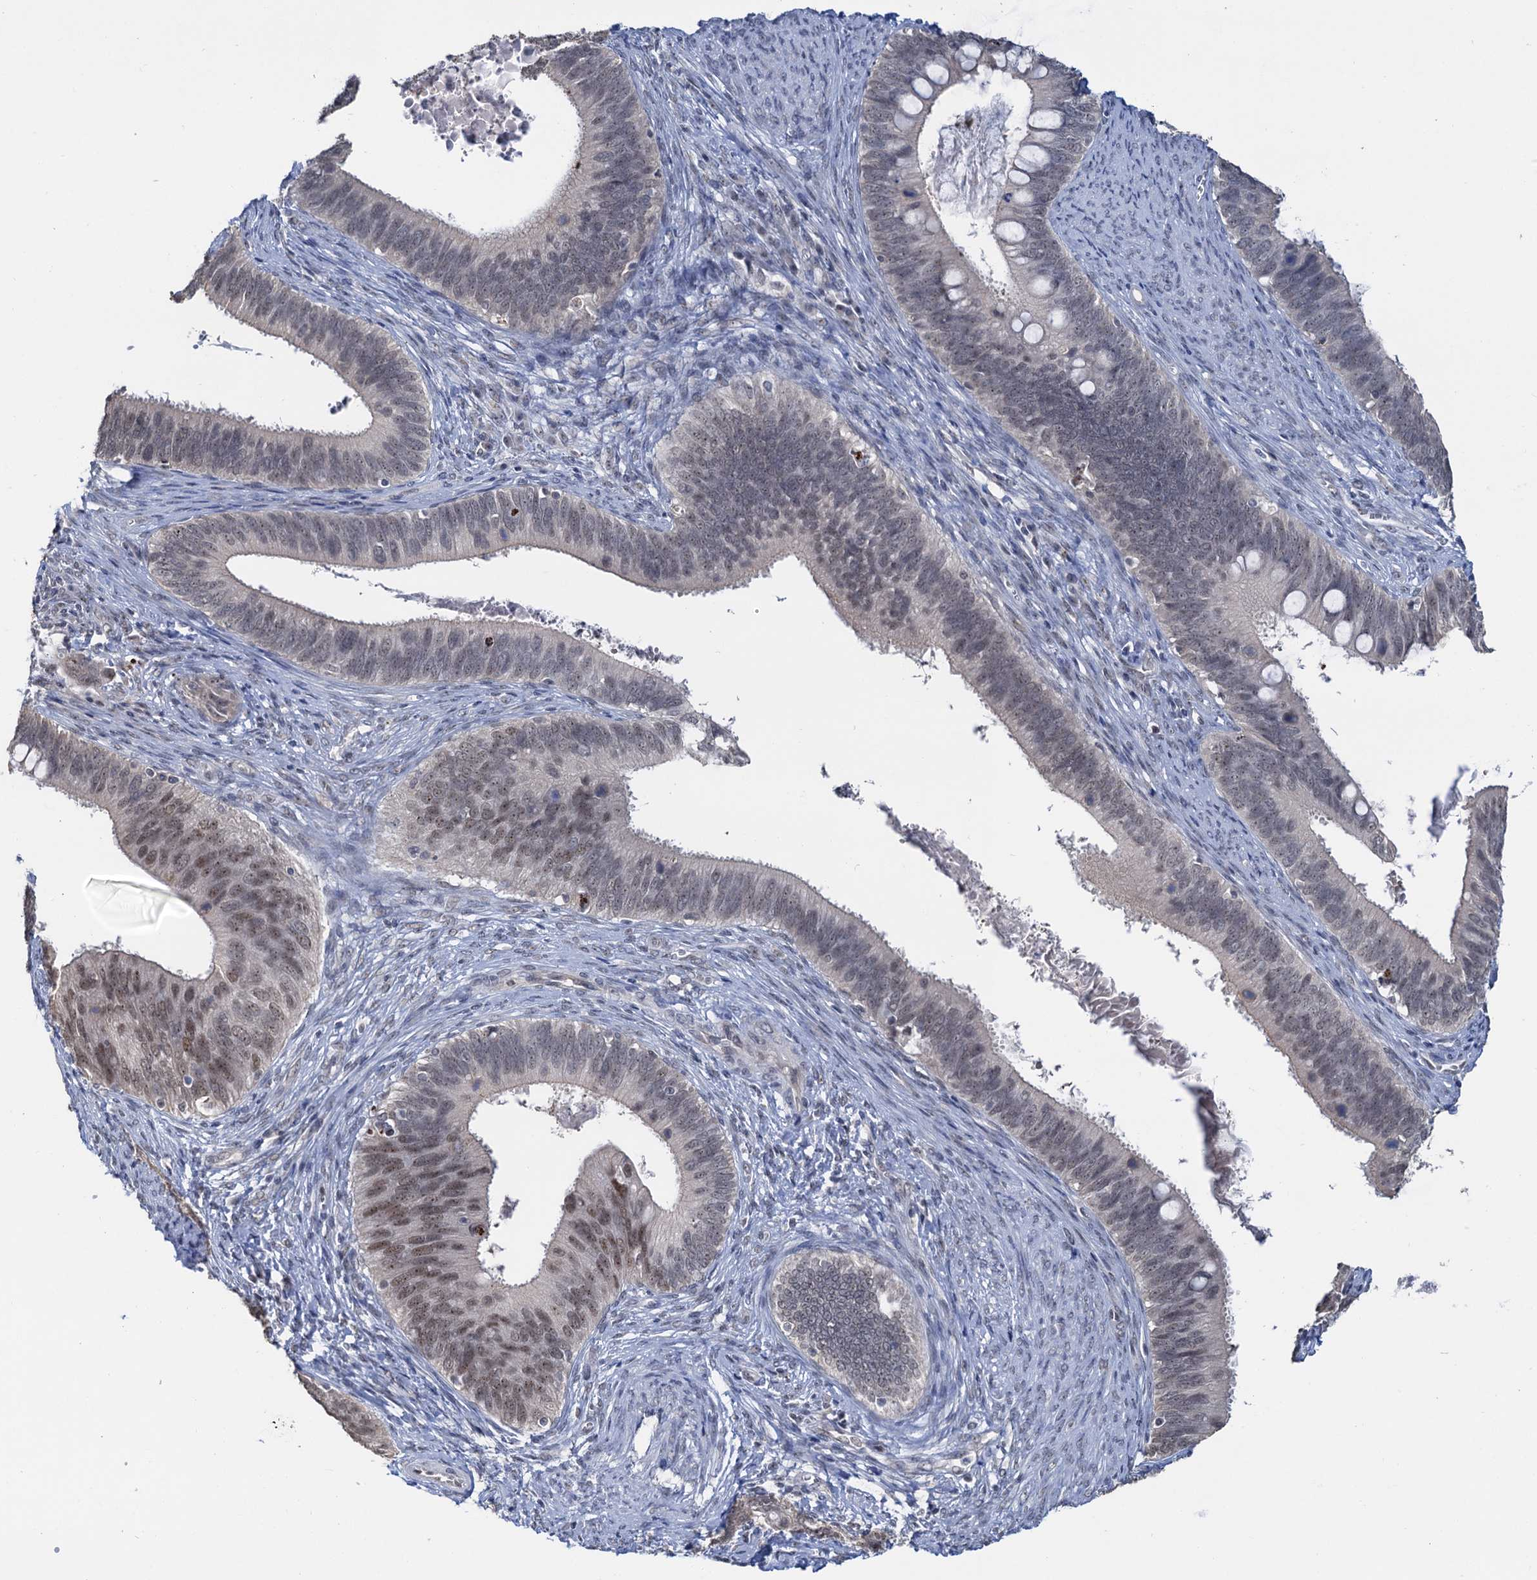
{"staining": {"intensity": "moderate", "quantity": "<25%", "location": "nuclear"}, "tissue": "cervical cancer", "cell_type": "Tumor cells", "image_type": "cancer", "snomed": [{"axis": "morphology", "description": "Adenocarcinoma, NOS"}, {"axis": "topography", "description": "Cervix"}], "caption": "Immunohistochemical staining of cervical cancer (adenocarcinoma) exhibits moderate nuclear protein positivity in about <25% of tumor cells.", "gene": "NAT10", "patient": {"sex": "female", "age": 42}}